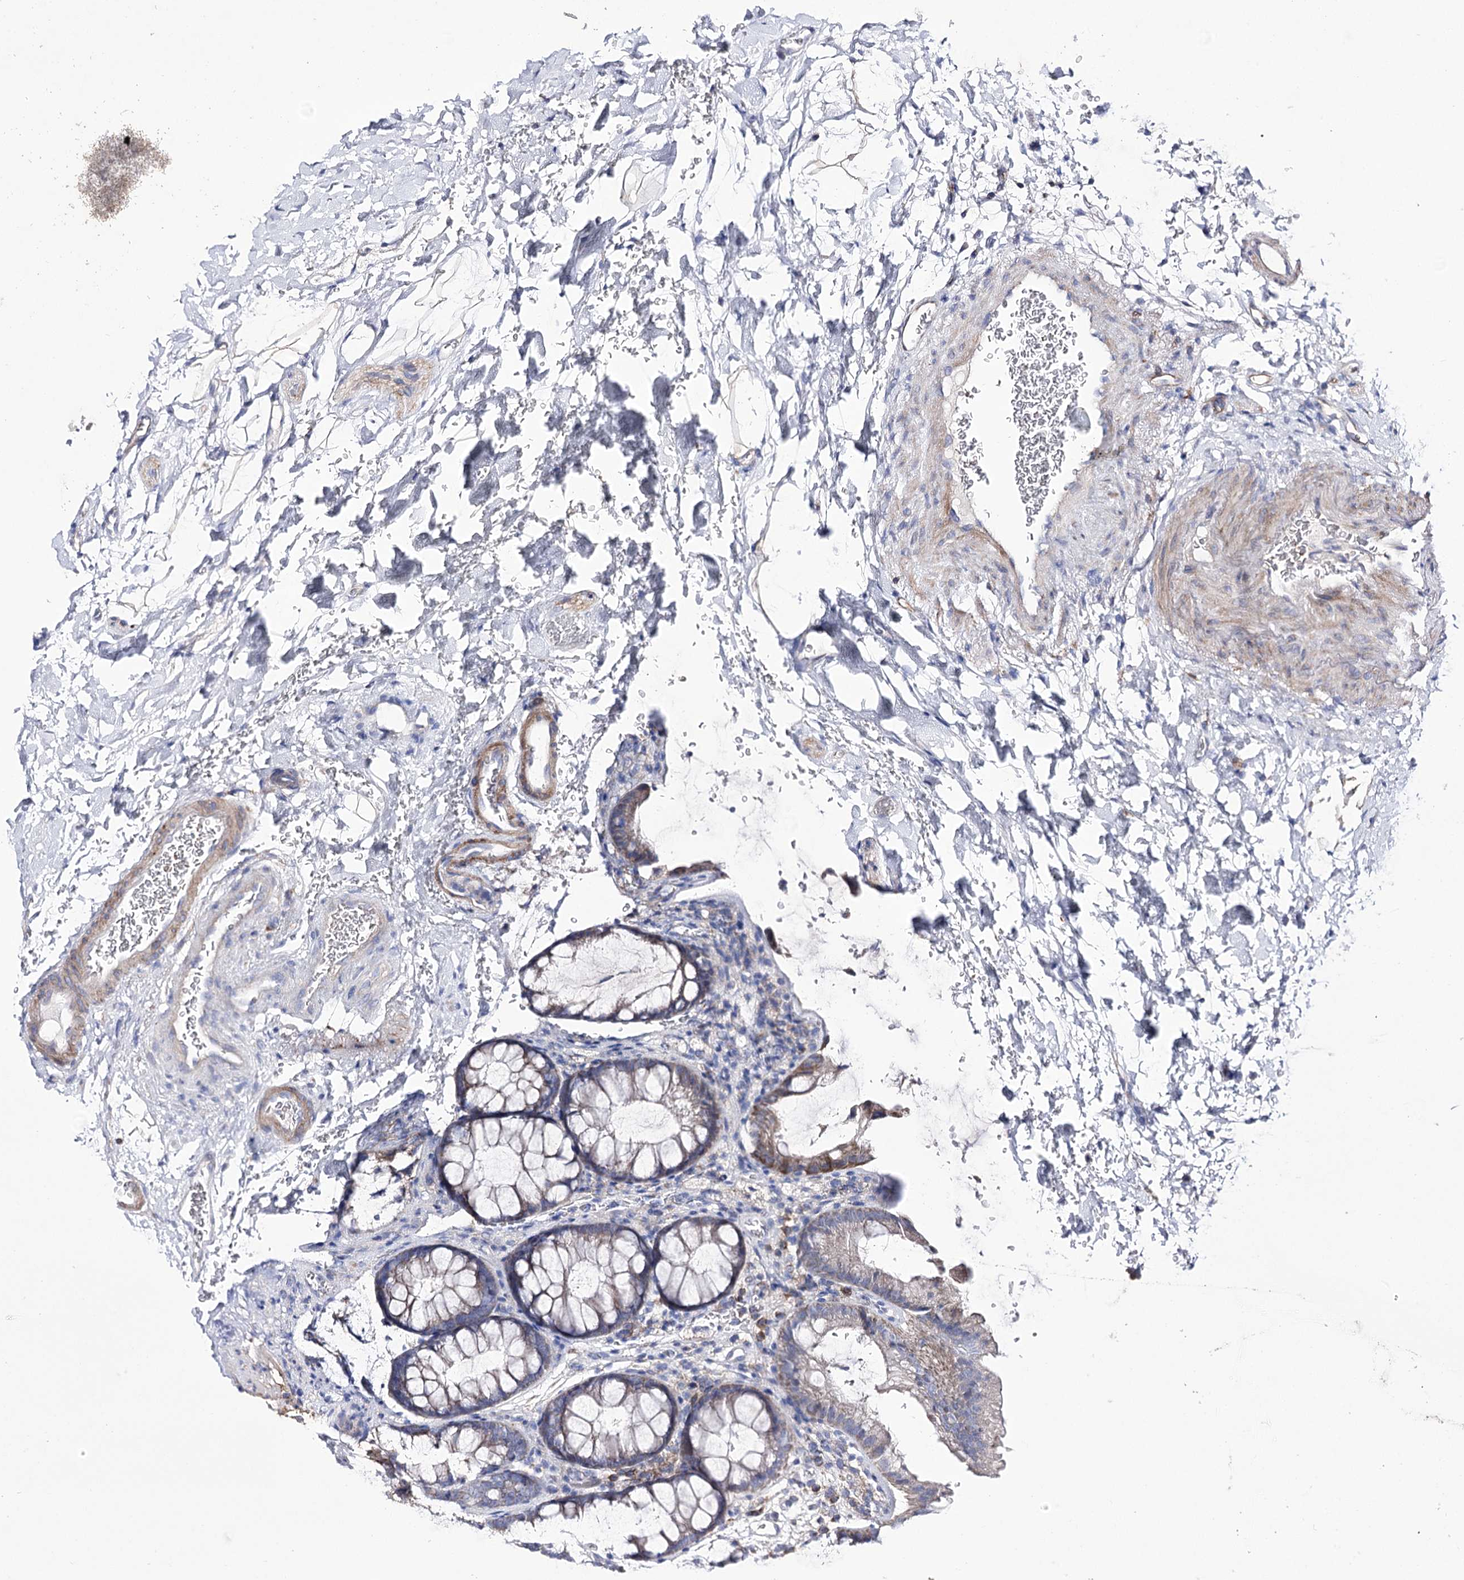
{"staining": {"intensity": "moderate", "quantity": "<25%", "location": "cytoplasmic/membranous"}, "tissue": "colon", "cell_type": "Endothelial cells", "image_type": "normal", "snomed": [{"axis": "morphology", "description": "Normal tissue, NOS"}, {"axis": "topography", "description": "Colon"}], "caption": "Unremarkable colon displays moderate cytoplasmic/membranous positivity in about <25% of endothelial cells The staining is performed using DAB (3,3'-diaminobenzidine) brown chromogen to label protein expression. The nuclei are counter-stained blue using hematoxylin..", "gene": "COX15", "patient": {"sex": "female", "age": 62}}